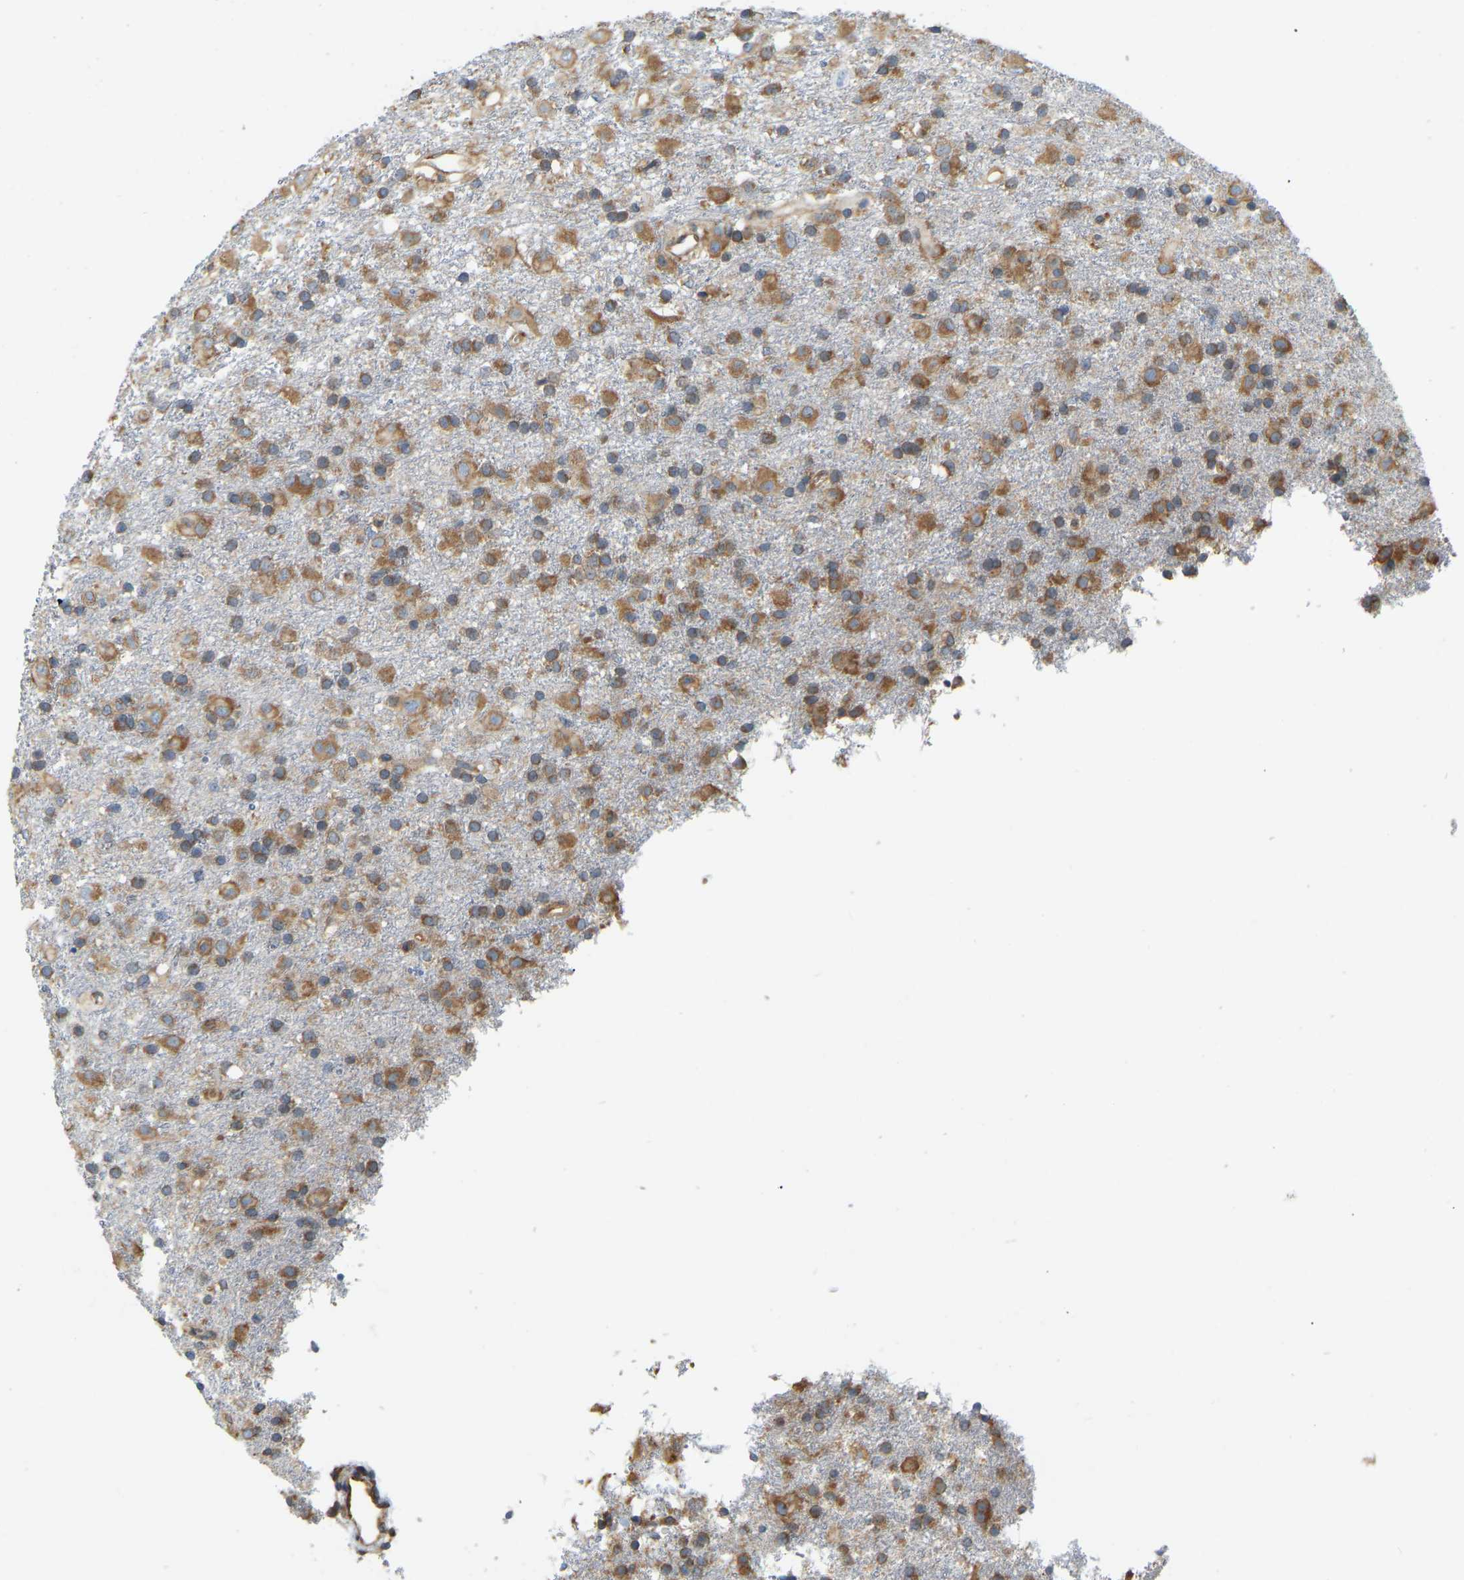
{"staining": {"intensity": "moderate", "quantity": ">75%", "location": "cytoplasmic/membranous"}, "tissue": "glioma", "cell_type": "Tumor cells", "image_type": "cancer", "snomed": [{"axis": "morphology", "description": "Glioma, malignant, Low grade"}, {"axis": "topography", "description": "Brain"}], "caption": "Human low-grade glioma (malignant) stained with a protein marker reveals moderate staining in tumor cells.", "gene": "RPS6KB2", "patient": {"sex": "male", "age": 65}}